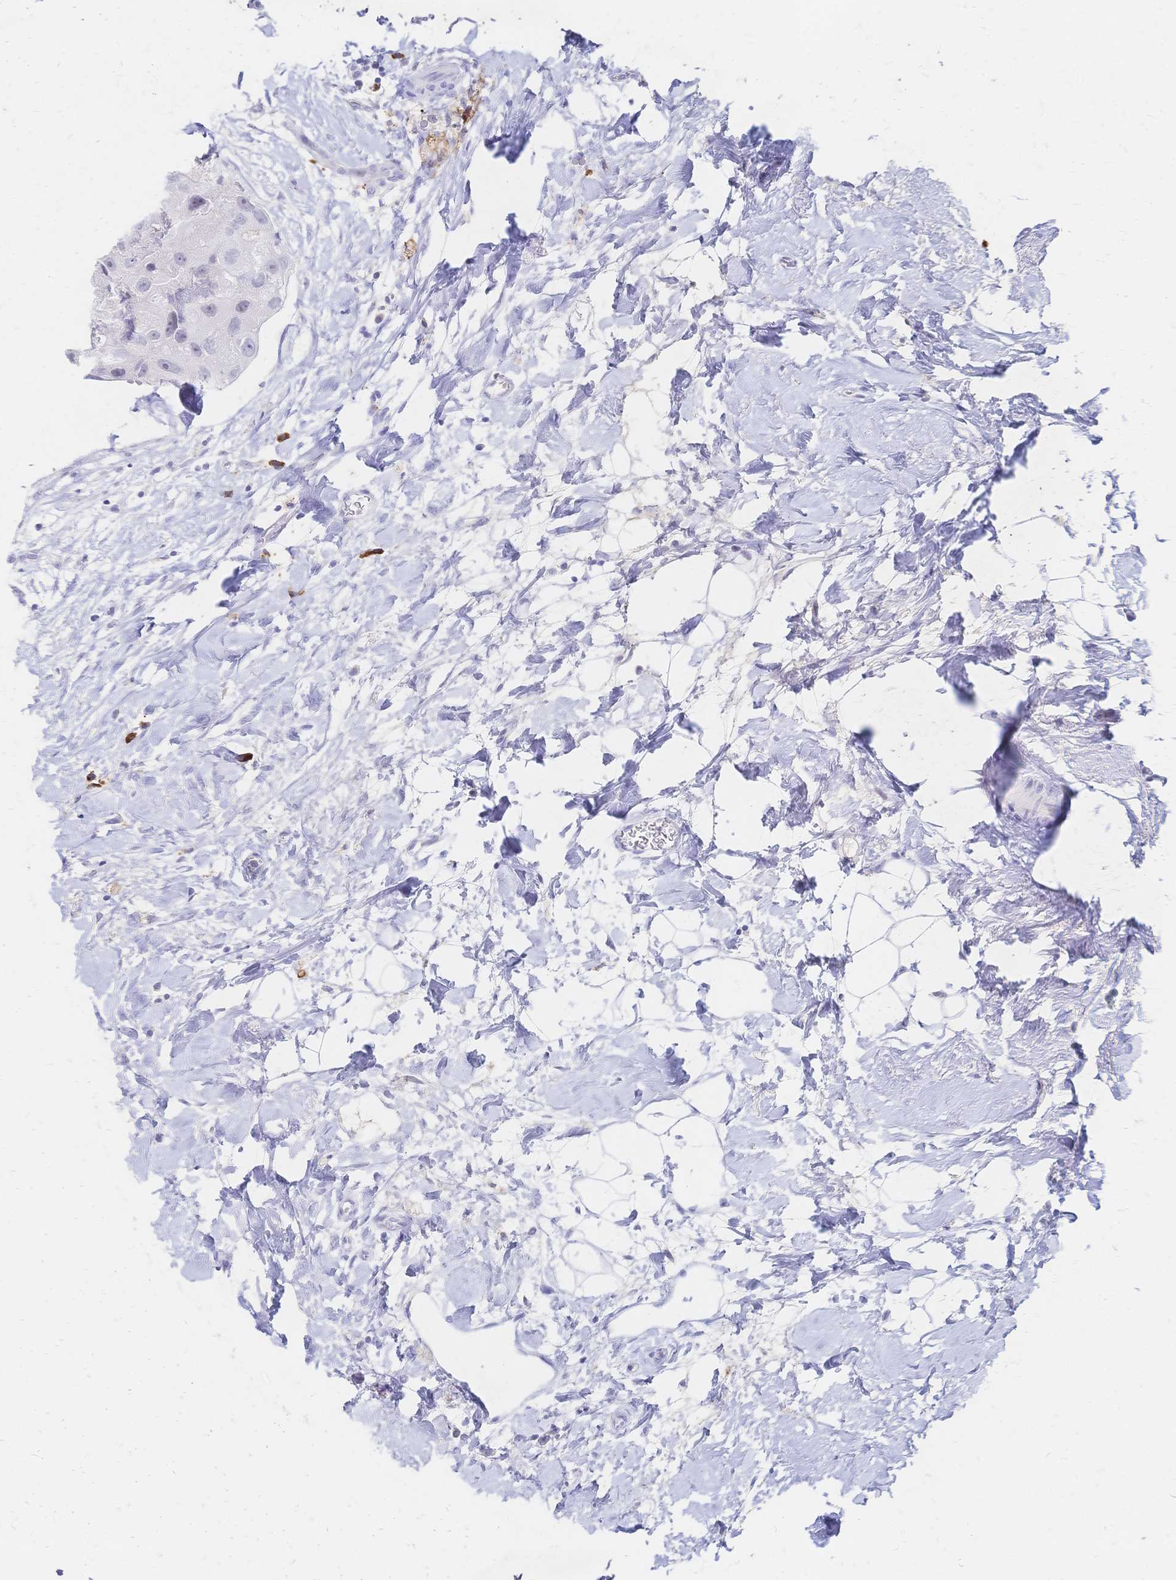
{"staining": {"intensity": "negative", "quantity": "none", "location": "none"}, "tissue": "breast cancer", "cell_type": "Tumor cells", "image_type": "cancer", "snomed": [{"axis": "morphology", "description": "Duct carcinoma"}, {"axis": "topography", "description": "Breast"}], "caption": "Breast intraductal carcinoma was stained to show a protein in brown. There is no significant expression in tumor cells. Brightfield microscopy of immunohistochemistry stained with DAB (brown) and hematoxylin (blue), captured at high magnification.", "gene": "PSORS1C2", "patient": {"sex": "female", "age": 43}}